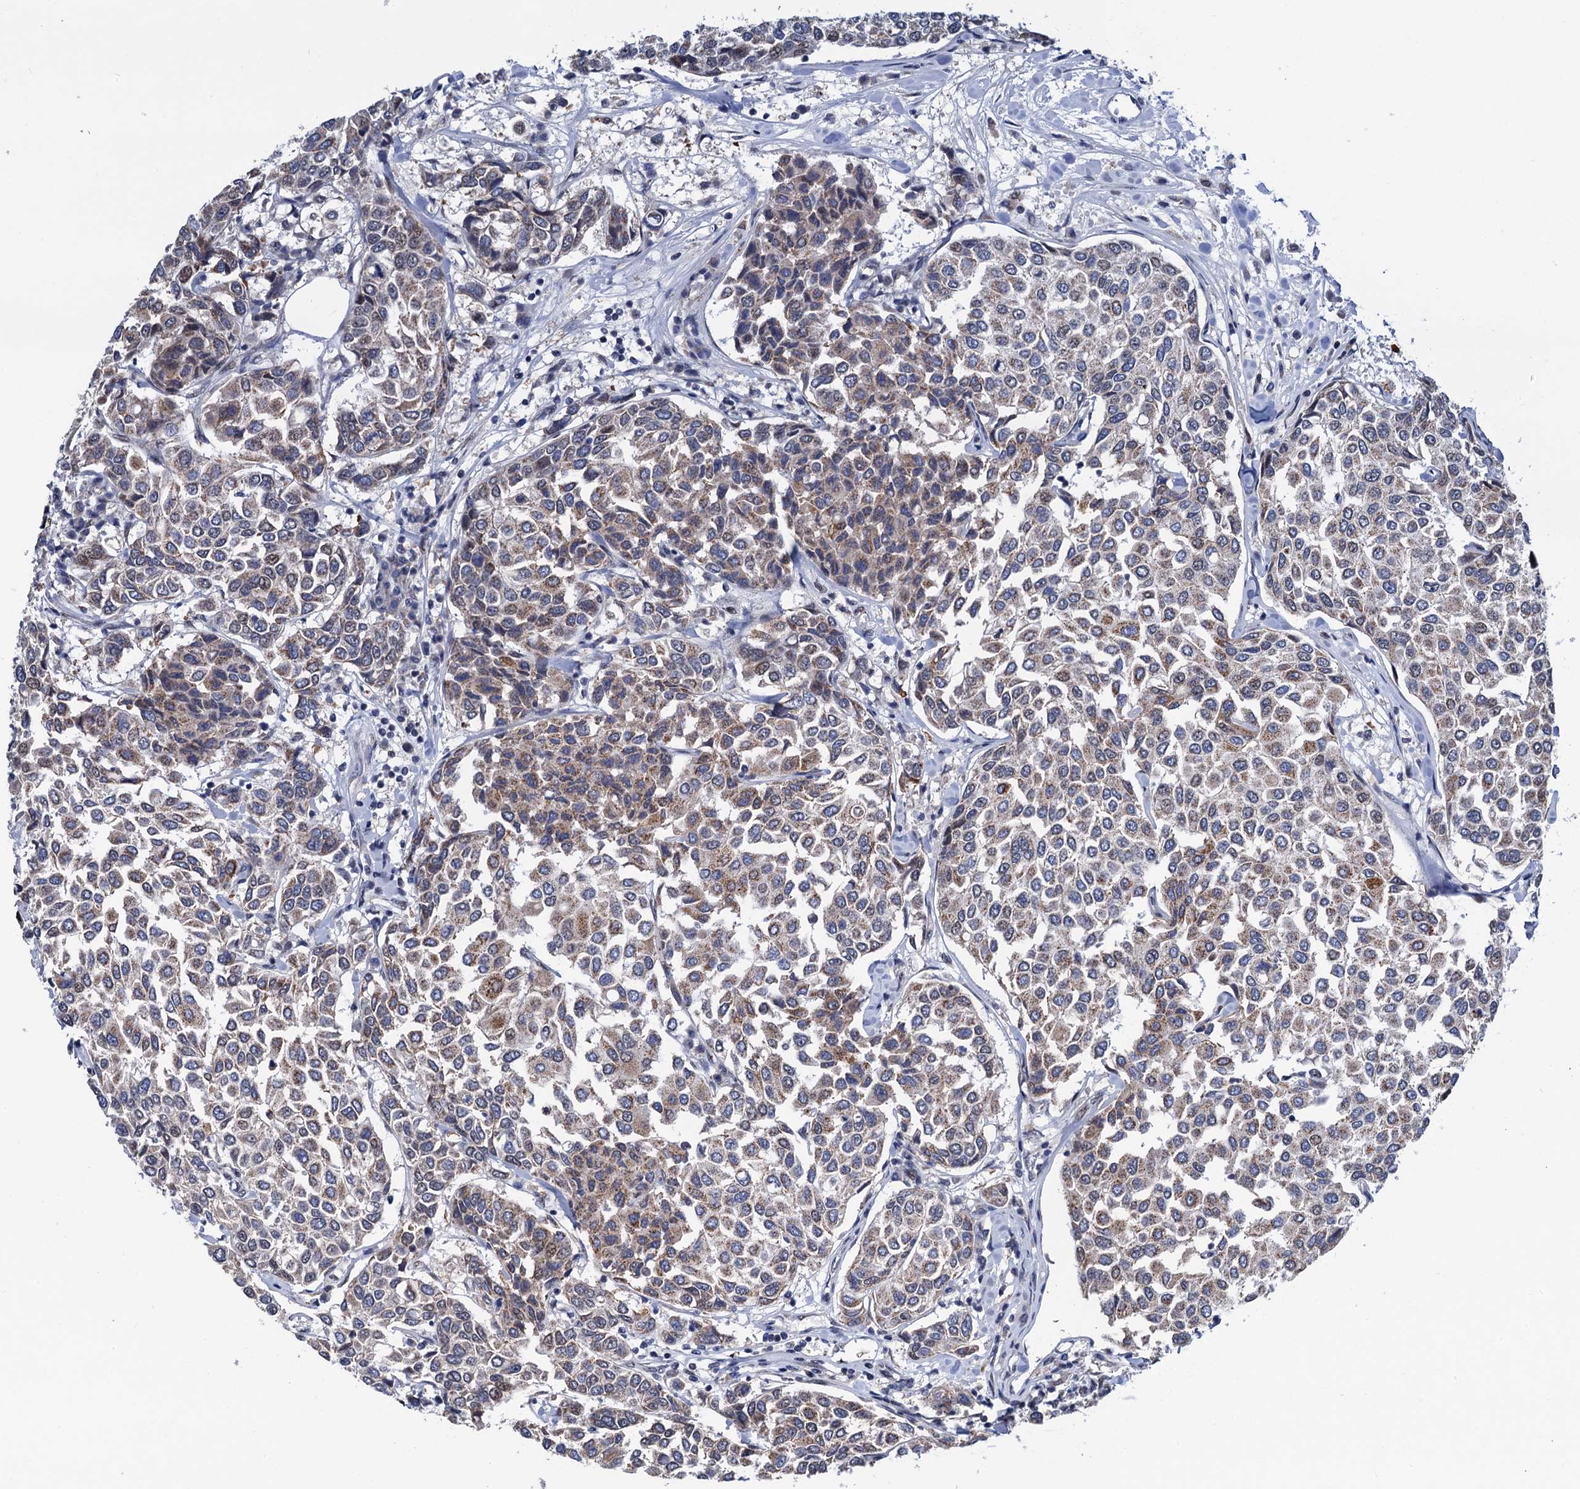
{"staining": {"intensity": "weak", "quantity": "25%-75%", "location": "cytoplasmic/membranous,nuclear"}, "tissue": "breast cancer", "cell_type": "Tumor cells", "image_type": "cancer", "snomed": [{"axis": "morphology", "description": "Duct carcinoma"}, {"axis": "topography", "description": "Breast"}], "caption": "High-magnification brightfield microscopy of breast cancer (invasive ductal carcinoma) stained with DAB (brown) and counterstained with hematoxylin (blue). tumor cells exhibit weak cytoplasmic/membranous and nuclear positivity is present in approximately25%-75% of cells. Nuclei are stained in blue.", "gene": "FAM222A", "patient": {"sex": "female", "age": 55}}